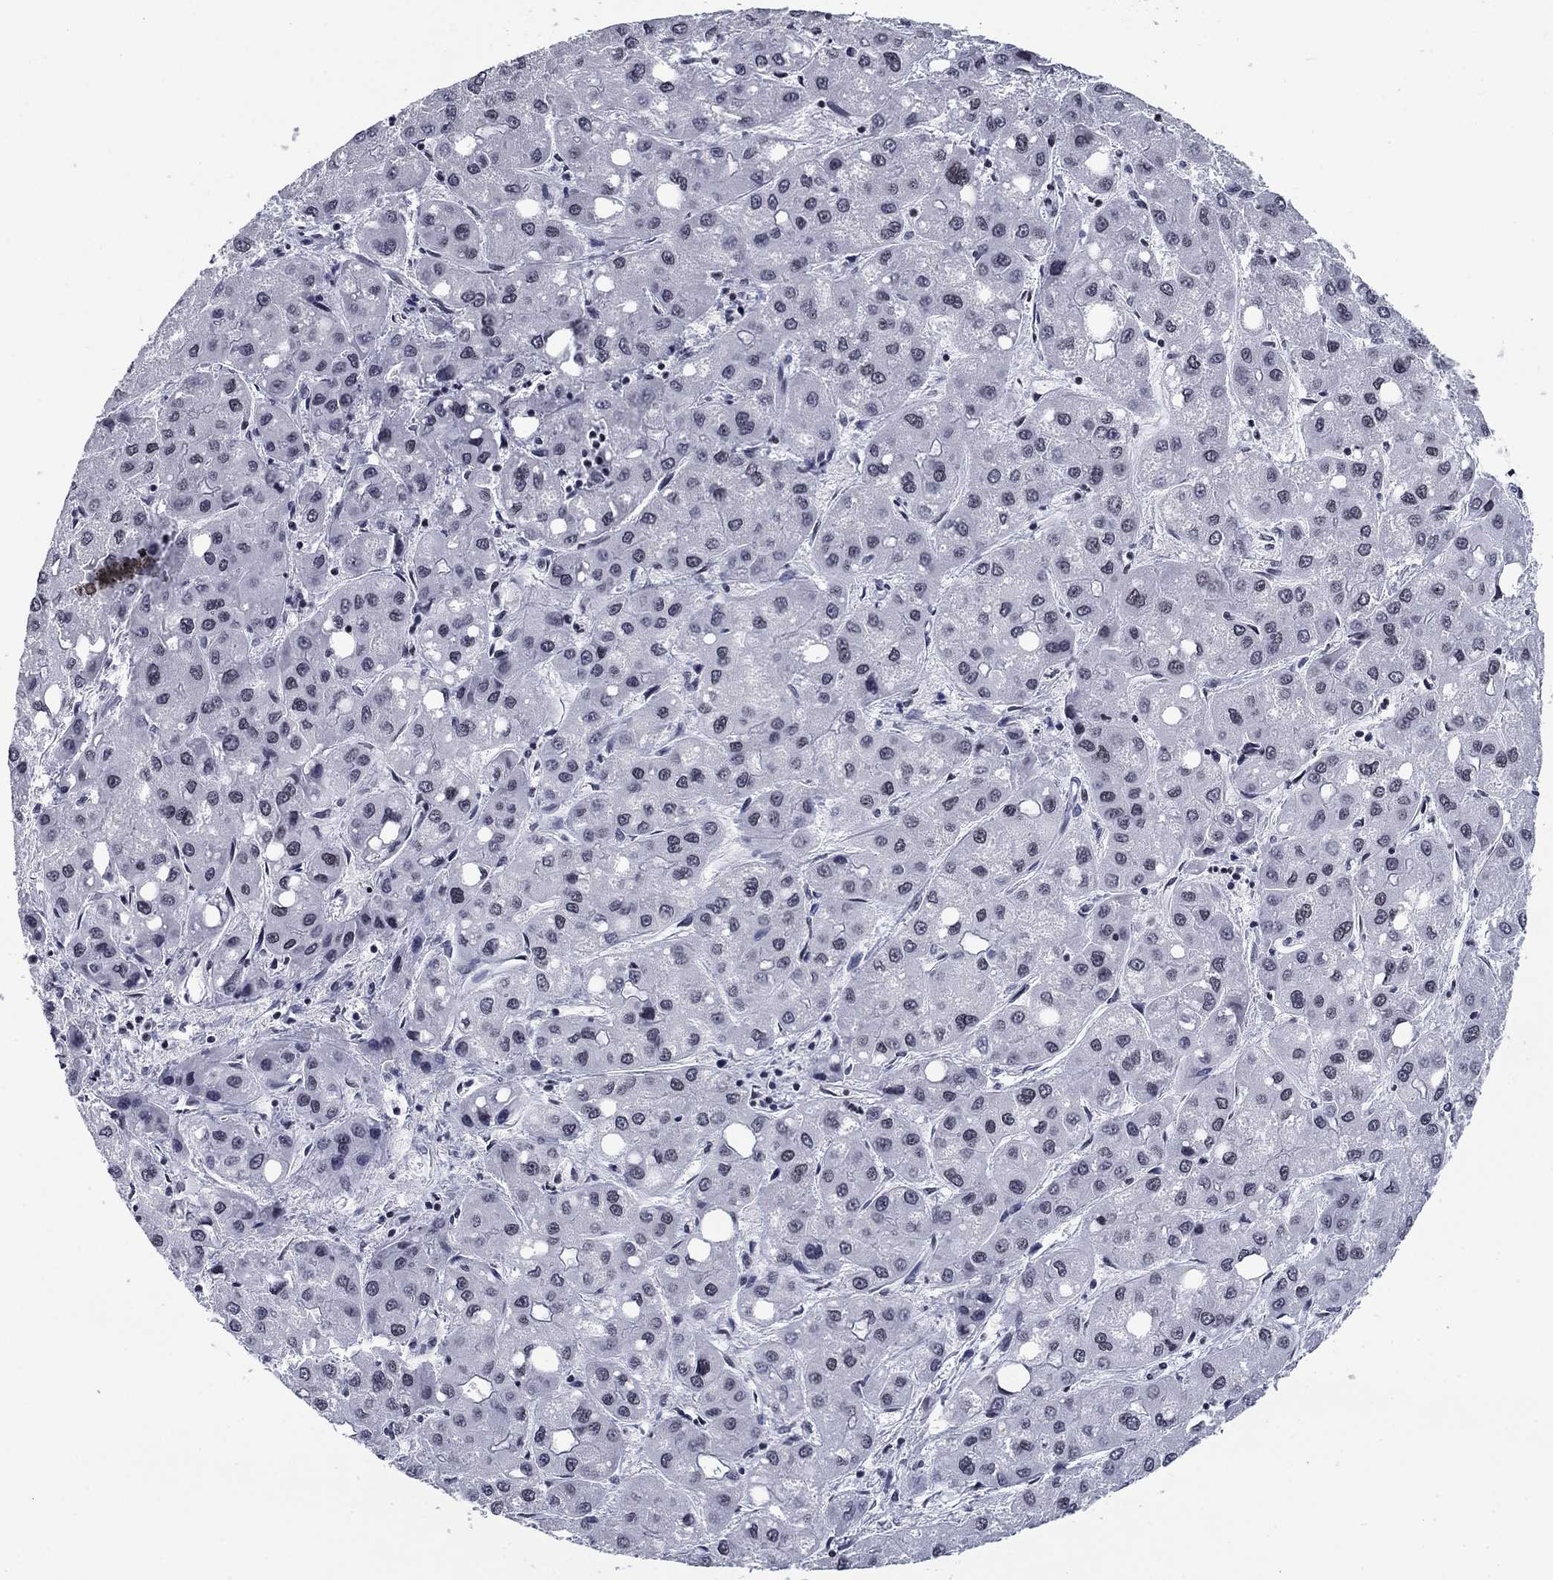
{"staining": {"intensity": "negative", "quantity": "none", "location": "none"}, "tissue": "liver cancer", "cell_type": "Tumor cells", "image_type": "cancer", "snomed": [{"axis": "morphology", "description": "Carcinoma, Hepatocellular, NOS"}, {"axis": "topography", "description": "Liver"}], "caption": "DAB (3,3'-diaminobenzidine) immunohistochemical staining of human liver hepatocellular carcinoma reveals no significant expression in tumor cells.", "gene": "CCDC144A", "patient": {"sex": "male", "age": 73}}